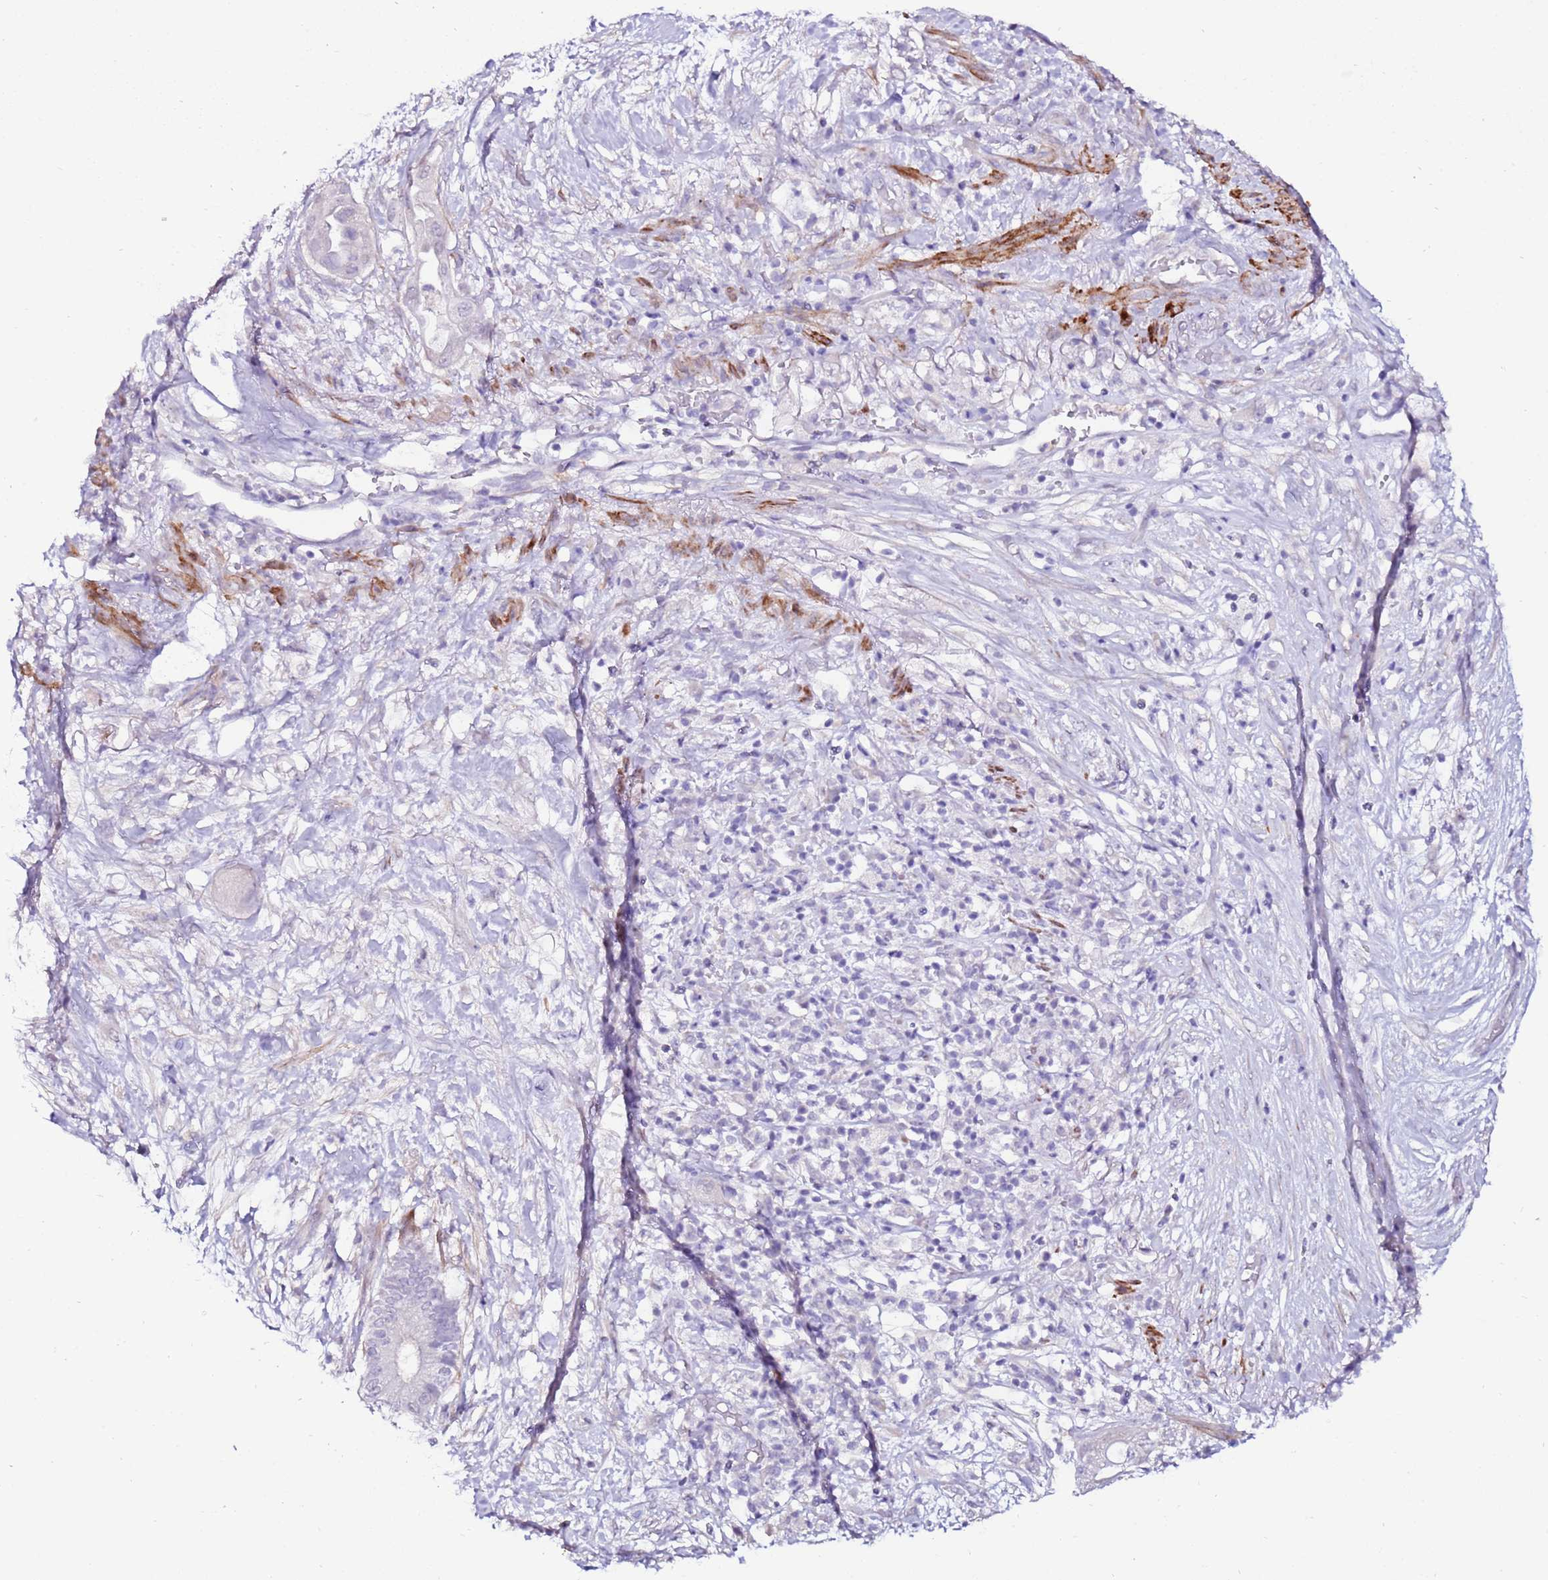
{"staining": {"intensity": "negative", "quantity": "none", "location": "none"}, "tissue": "pancreatic cancer", "cell_type": "Tumor cells", "image_type": "cancer", "snomed": [{"axis": "morphology", "description": "Adenocarcinoma, NOS"}, {"axis": "topography", "description": "Pancreas"}], "caption": "IHC micrograph of neoplastic tissue: pancreatic cancer (adenocarcinoma) stained with DAB (3,3'-diaminobenzidine) demonstrates no significant protein expression in tumor cells.", "gene": "ART5", "patient": {"sex": "male", "age": 68}}